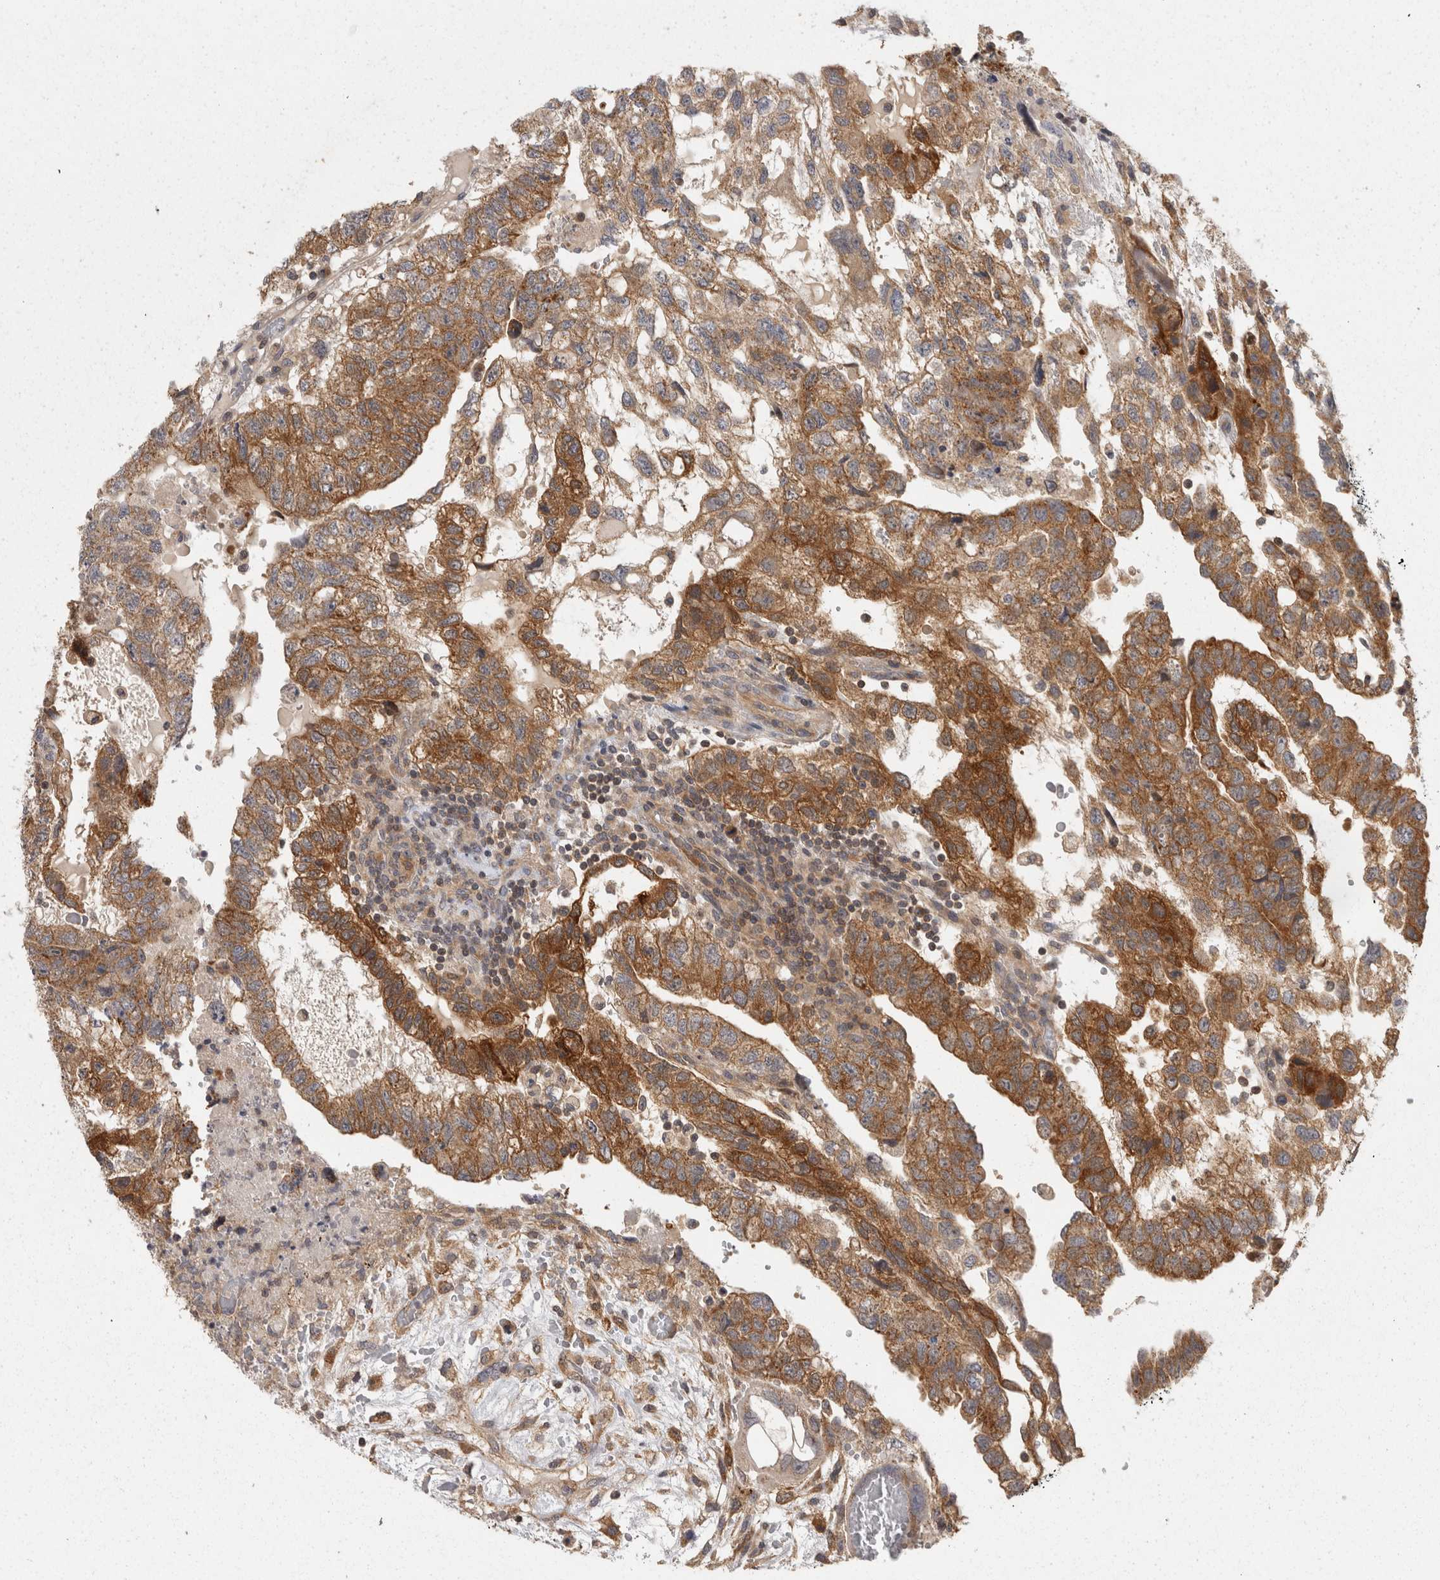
{"staining": {"intensity": "moderate", "quantity": ">75%", "location": "cytoplasmic/membranous"}, "tissue": "testis cancer", "cell_type": "Tumor cells", "image_type": "cancer", "snomed": [{"axis": "morphology", "description": "Carcinoma, Embryonal, NOS"}, {"axis": "topography", "description": "Testis"}], "caption": "Embryonal carcinoma (testis) stained for a protein shows moderate cytoplasmic/membranous positivity in tumor cells.", "gene": "ACAT2", "patient": {"sex": "male", "age": 36}}